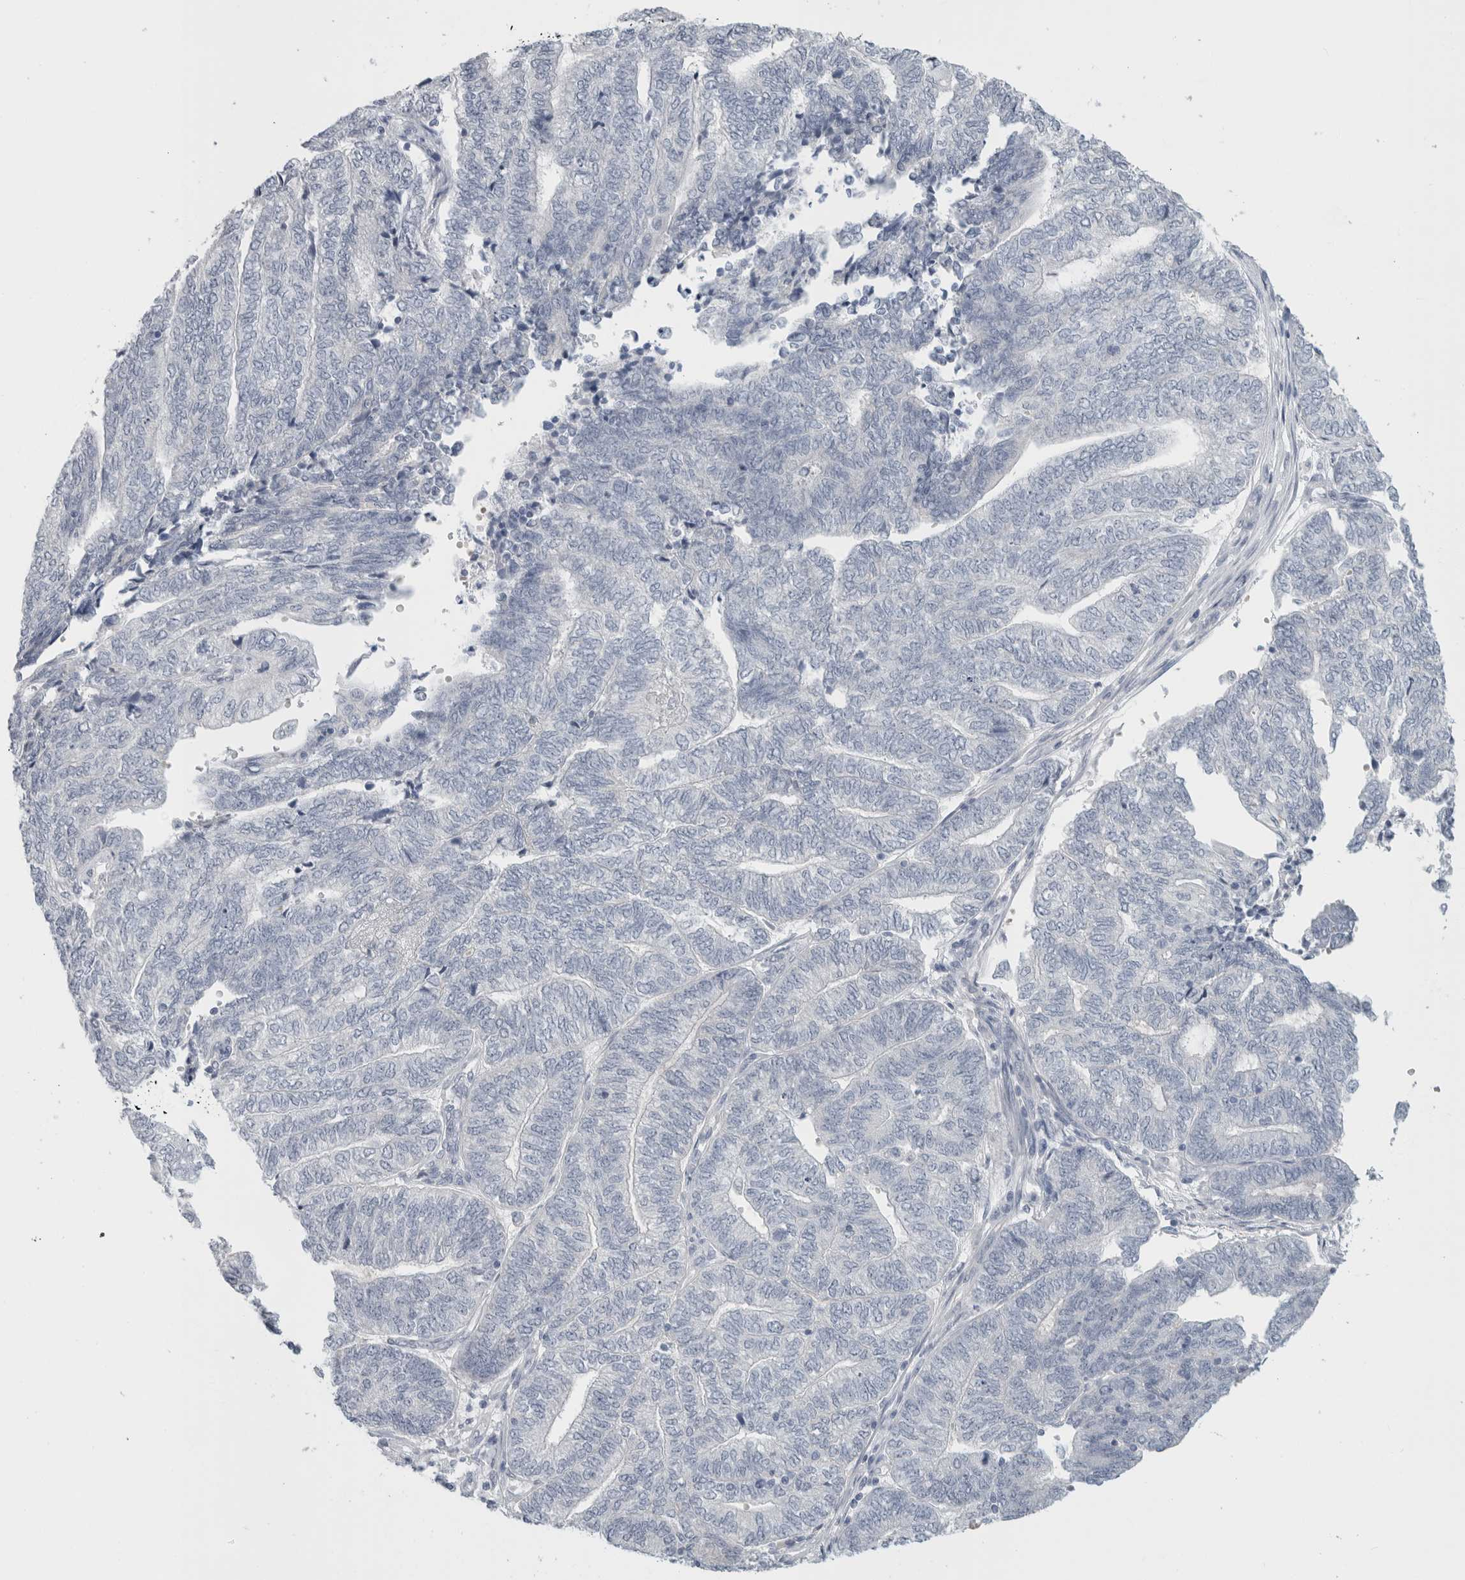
{"staining": {"intensity": "negative", "quantity": "none", "location": "none"}, "tissue": "endometrial cancer", "cell_type": "Tumor cells", "image_type": "cancer", "snomed": [{"axis": "morphology", "description": "Adenocarcinoma, NOS"}, {"axis": "topography", "description": "Uterus"}, {"axis": "topography", "description": "Endometrium"}], "caption": "A photomicrograph of endometrial cancer stained for a protein displays no brown staining in tumor cells.", "gene": "FMR1NB", "patient": {"sex": "female", "age": 70}}